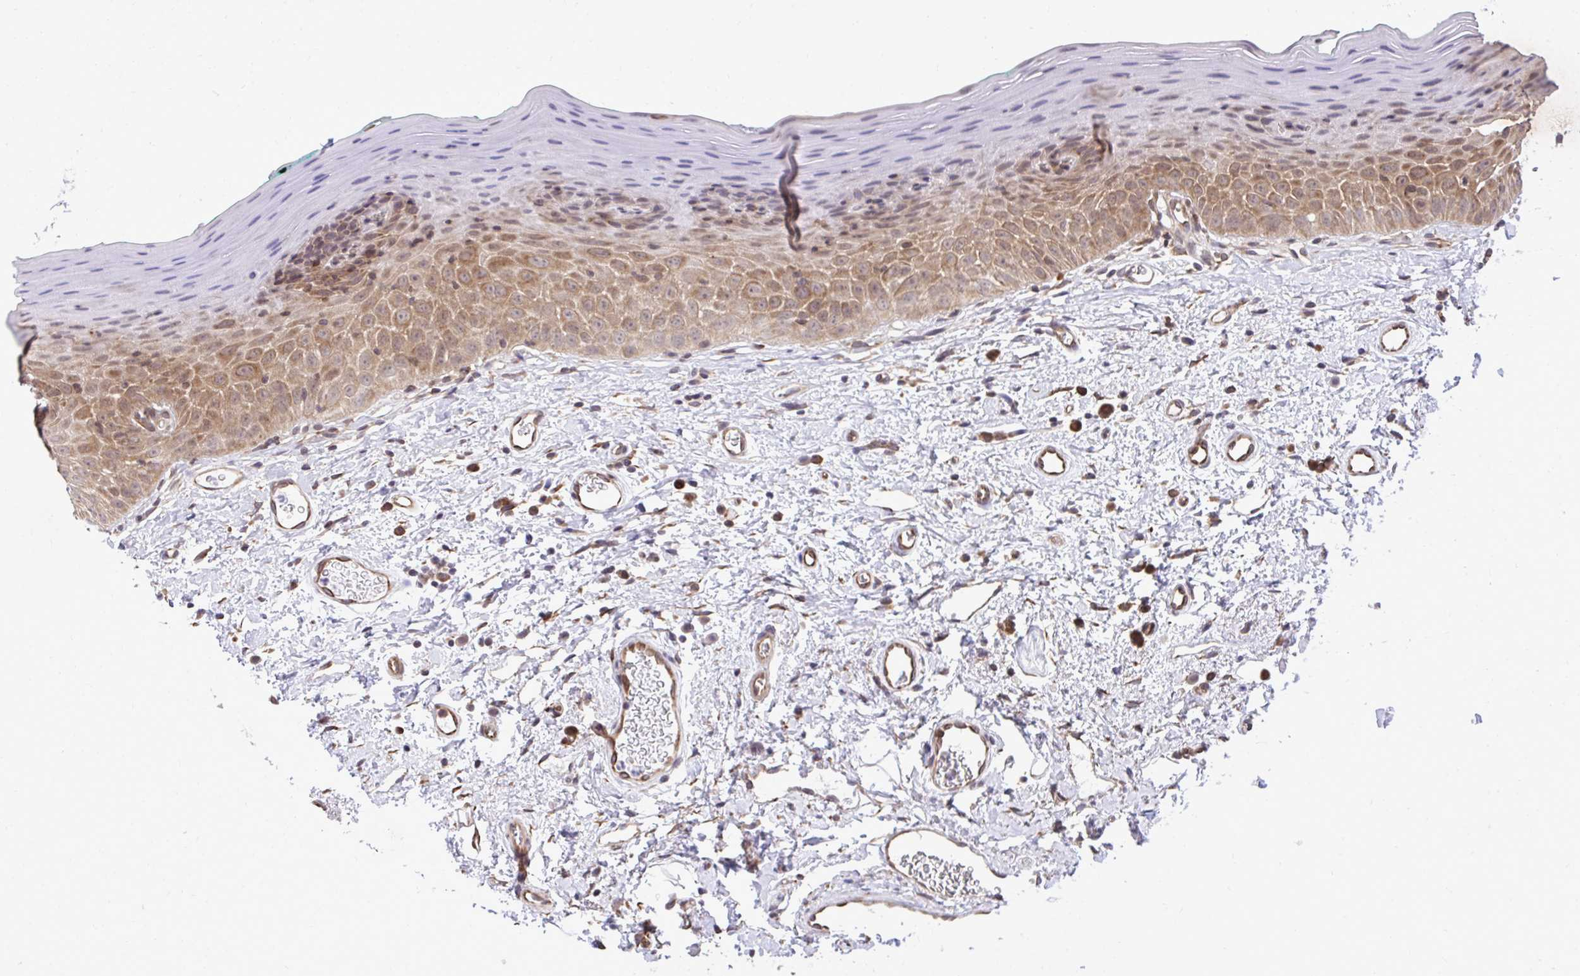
{"staining": {"intensity": "moderate", "quantity": "25%-75%", "location": "cytoplasmic/membranous"}, "tissue": "oral mucosa", "cell_type": "Squamous epithelial cells", "image_type": "normal", "snomed": [{"axis": "morphology", "description": "Normal tissue, NOS"}, {"axis": "topography", "description": "Oral tissue"}, {"axis": "topography", "description": "Tounge, NOS"}], "caption": "This is a photomicrograph of IHC staining of unremarkable oral mucosa, which shows moderate positivity in the cytoplasmic/membranous of squamous epithelial cells.", "gene": "RPS15", "patient": {"sex": "male", "age": 83}}